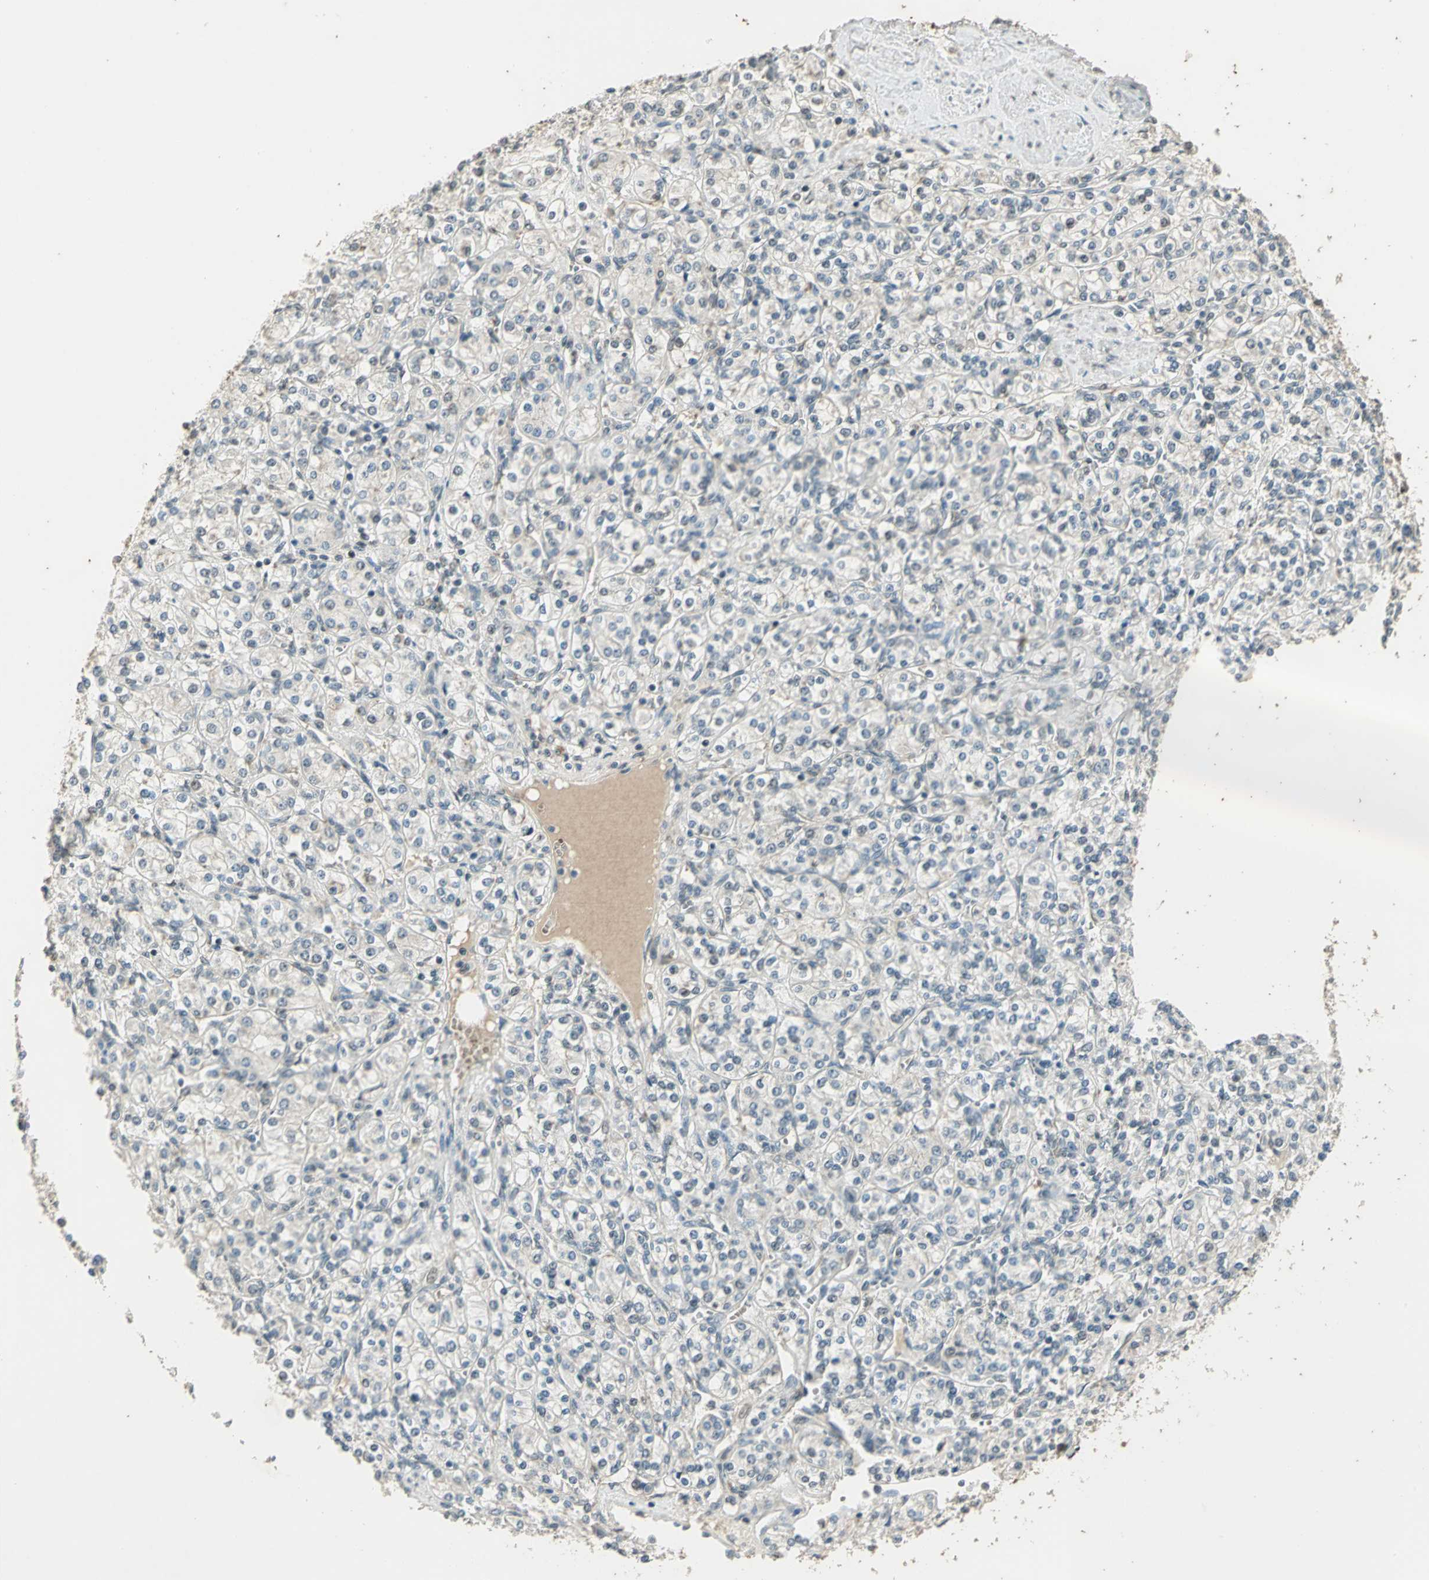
{"staining": {"intensity": "negative", "quantity": "none", "location": "none"}, "tissue": "renal cancer", "cell_type": "Tumor cells", "image_type": "cancer", "snomed": [{"axis": "morphology", "description": "Adenocarcinoma, NOS"}, {"axis": "topography", "description": "Kidney"}], "caption": "There is no significant expression in tumor cells of renal adenocarcinoma.", "gene": "RAD17", "patient": {"sex": "male", "age": 77}}